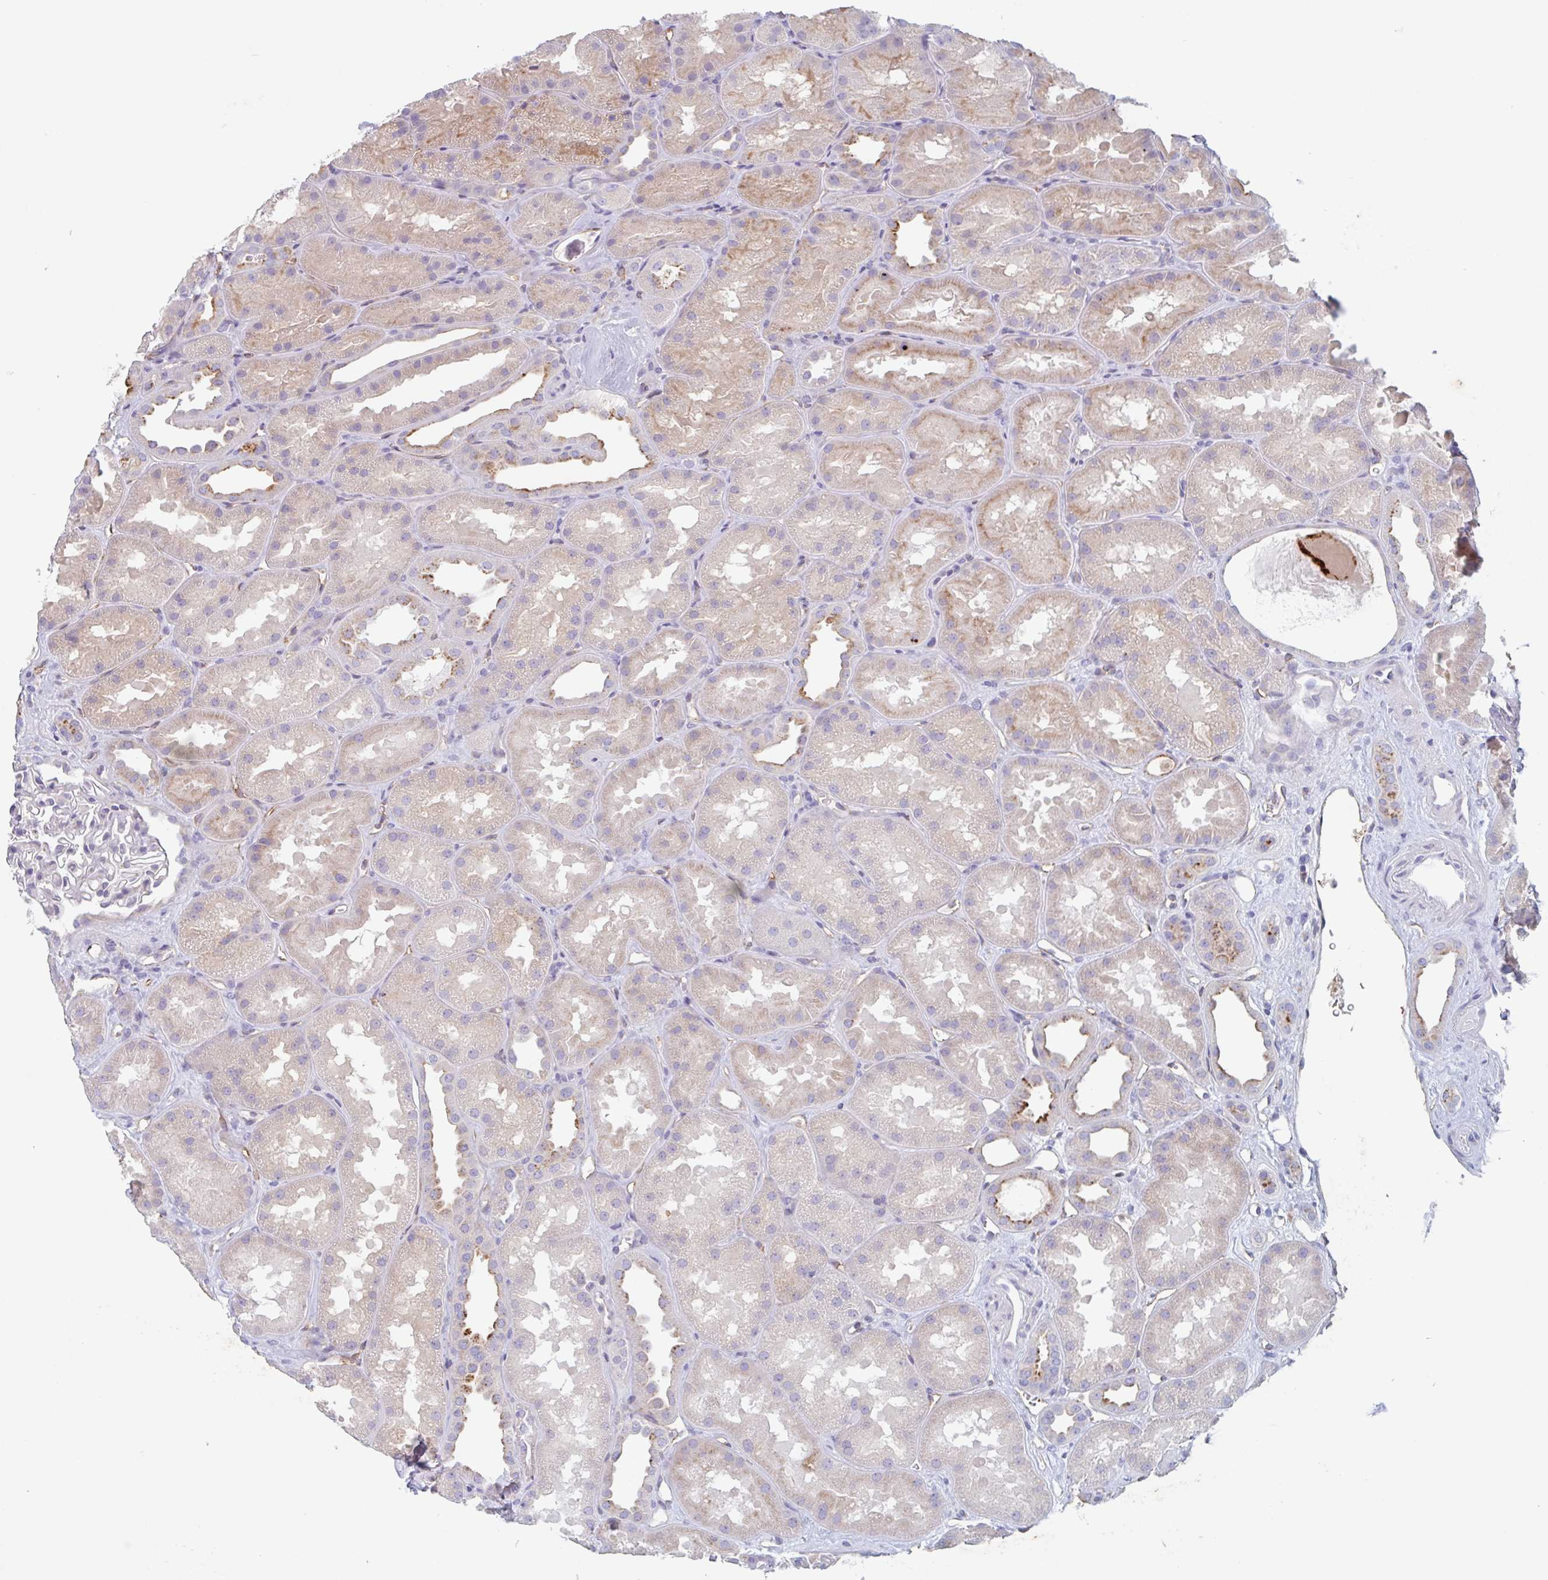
{"staining": {"intensity": "negative", "quantity": "none", "location": "none"}, "tissue": "kidney", "cell_type": "Cells in glomeruli", "image_type": "normal", "snomed": [{"axis": "morphology", "description": "Normal tissue, NOS"}, {"axis": "topography", "description": "Kidney"}], "caption": "IHC micrograph of unremarkable kidney stained for a protein (brown), which exhibits no positivity in cells in glomeruli.", "gene": "MANBA", "patient": {"sex": "male", "age": 61}}